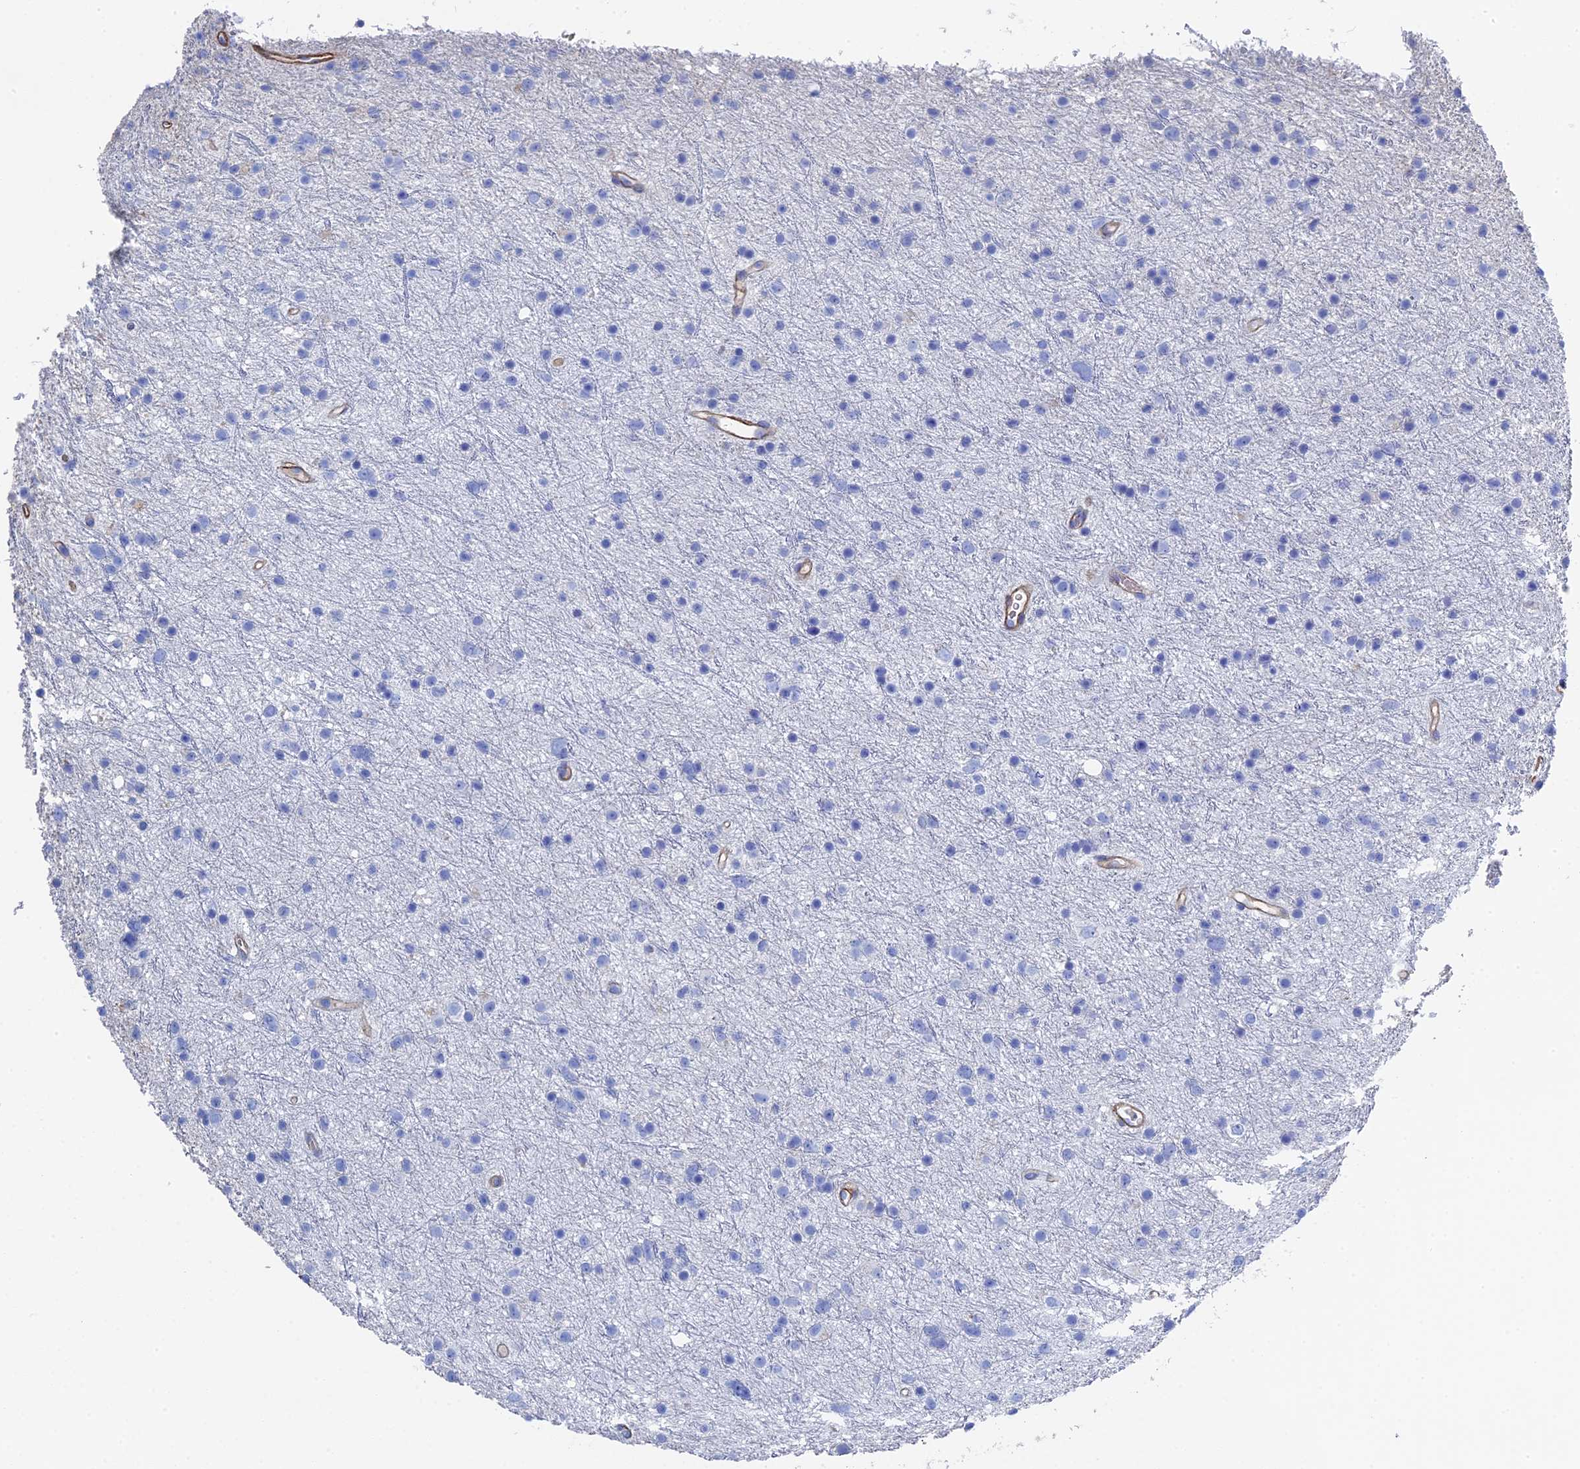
{"staining": {"intensity": "negative", "quantity": "none", "location": "none"}, "tissue": "glioma", "cell_type": "Tumor cells", "image_type": "cancer", "snomed": [{"axis": "morphology", "description": "Glioma, malignant, Low grade"}, {"axis": "topography", "description": "Cerebral cortex"}], "caption": "The IHC photomicrograph has no significant expression in tumor cells of glioma tissue.", "gene": "STRA6", "patient": {"sex": "female", "age": 39}}